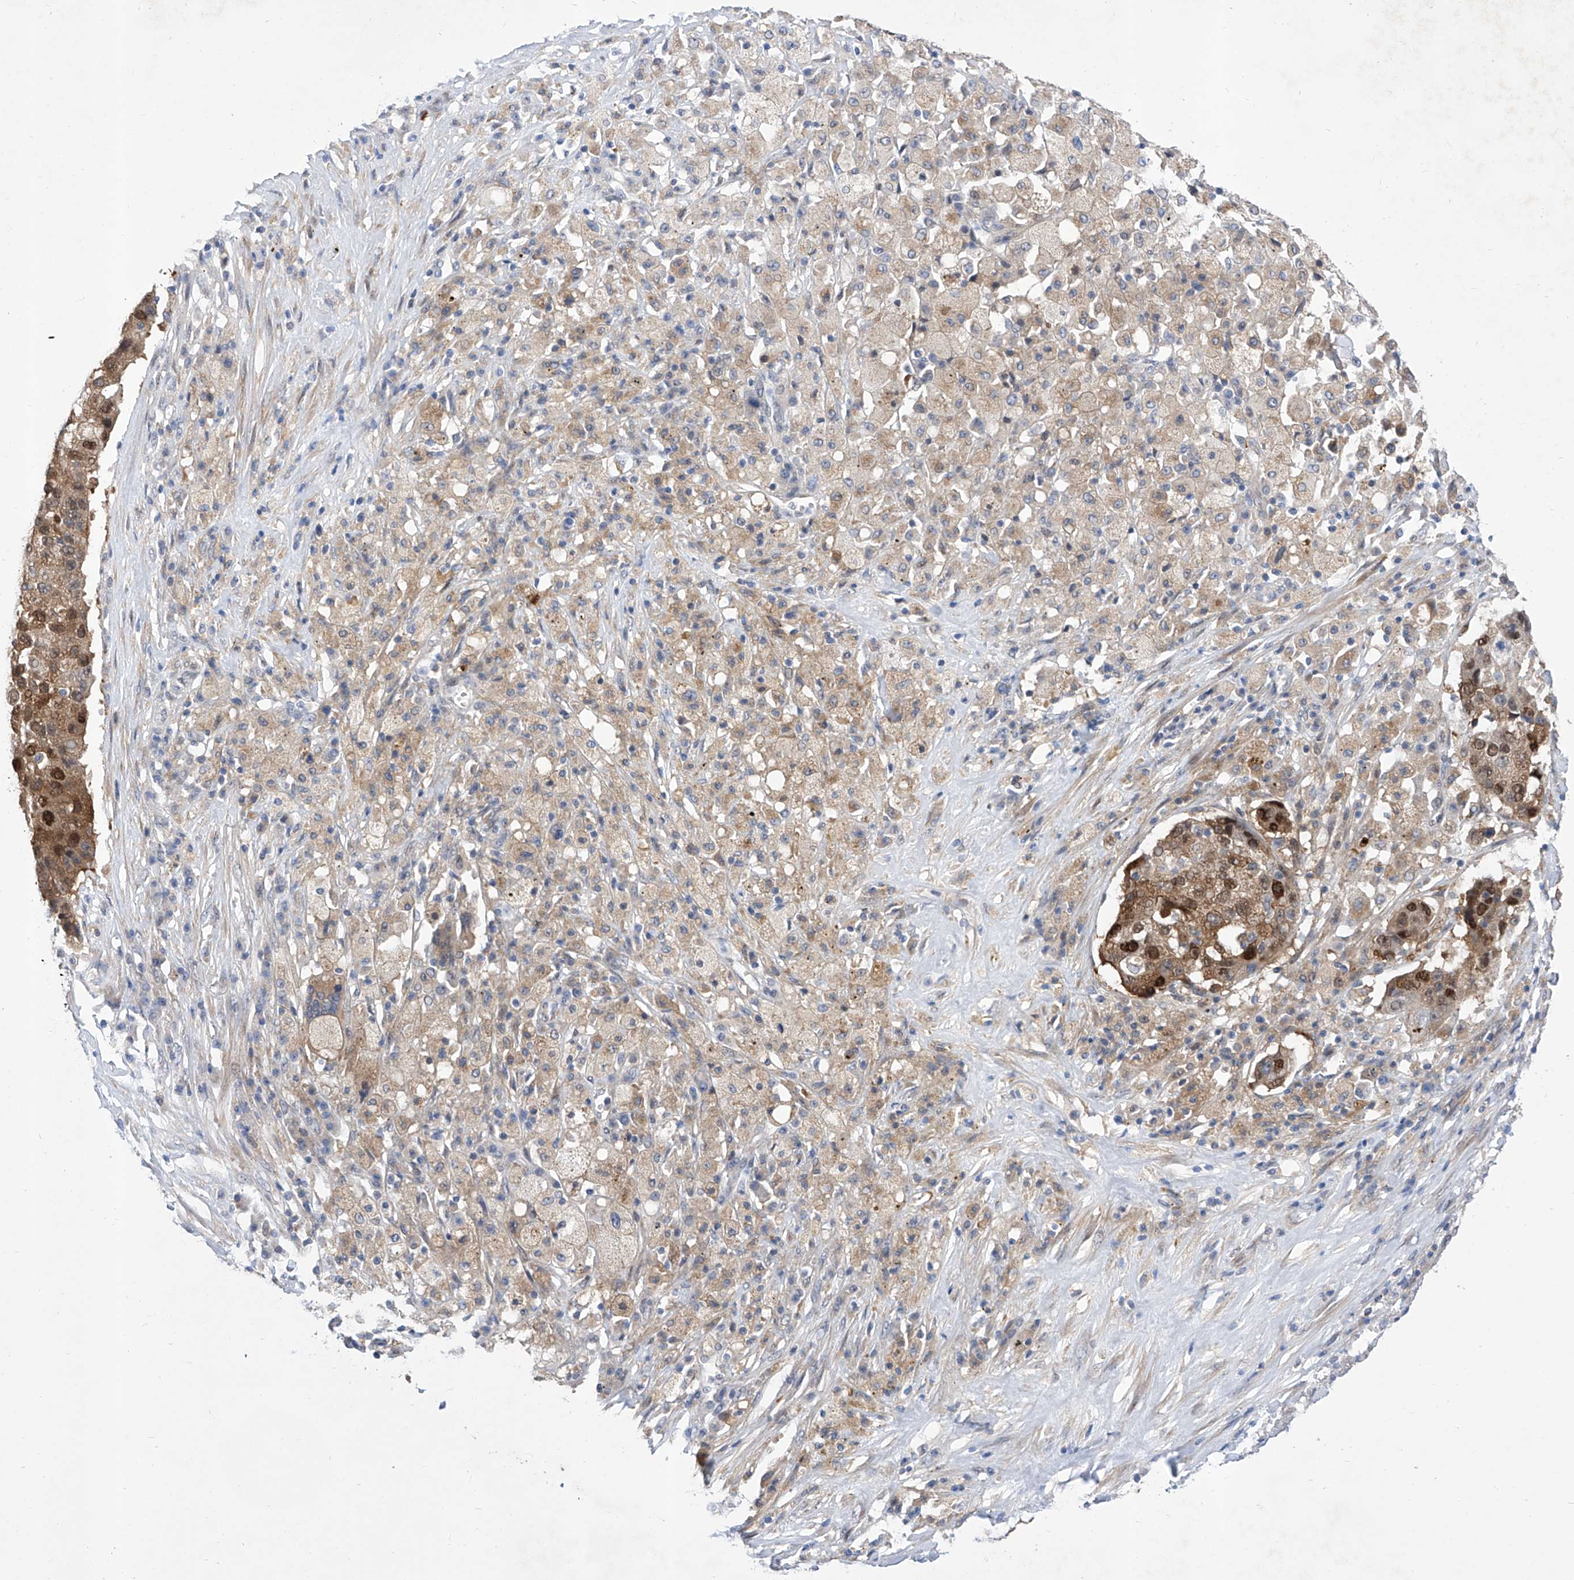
{"staining": {"intensity": "moderate", "quantity": ">75%", "location": "cytoplasmic/membranous,nuclear"}, "tissue": "lung cancer", "cell_type": "Tumor cells", "image_type": "cancer", "snomed": [{"axis": "morphology", "description": "Squamous cell carcinoma, NOS"}, {"axis": "topography", "description": "Lung"}], "caption": "Tumor cells display medium levels of moderate cytoplasmic/membranous and nuclear positivity in about >75% of cells in squamous cell carcinoma (lung). The staining was performed using DAB to visualize the protein expression in brown, while the nuclei were stained in blue with hematoxylin (Magnification: 20x).", "gene": "SRBD1", "patient": {"sex": "male", "age": 61}}